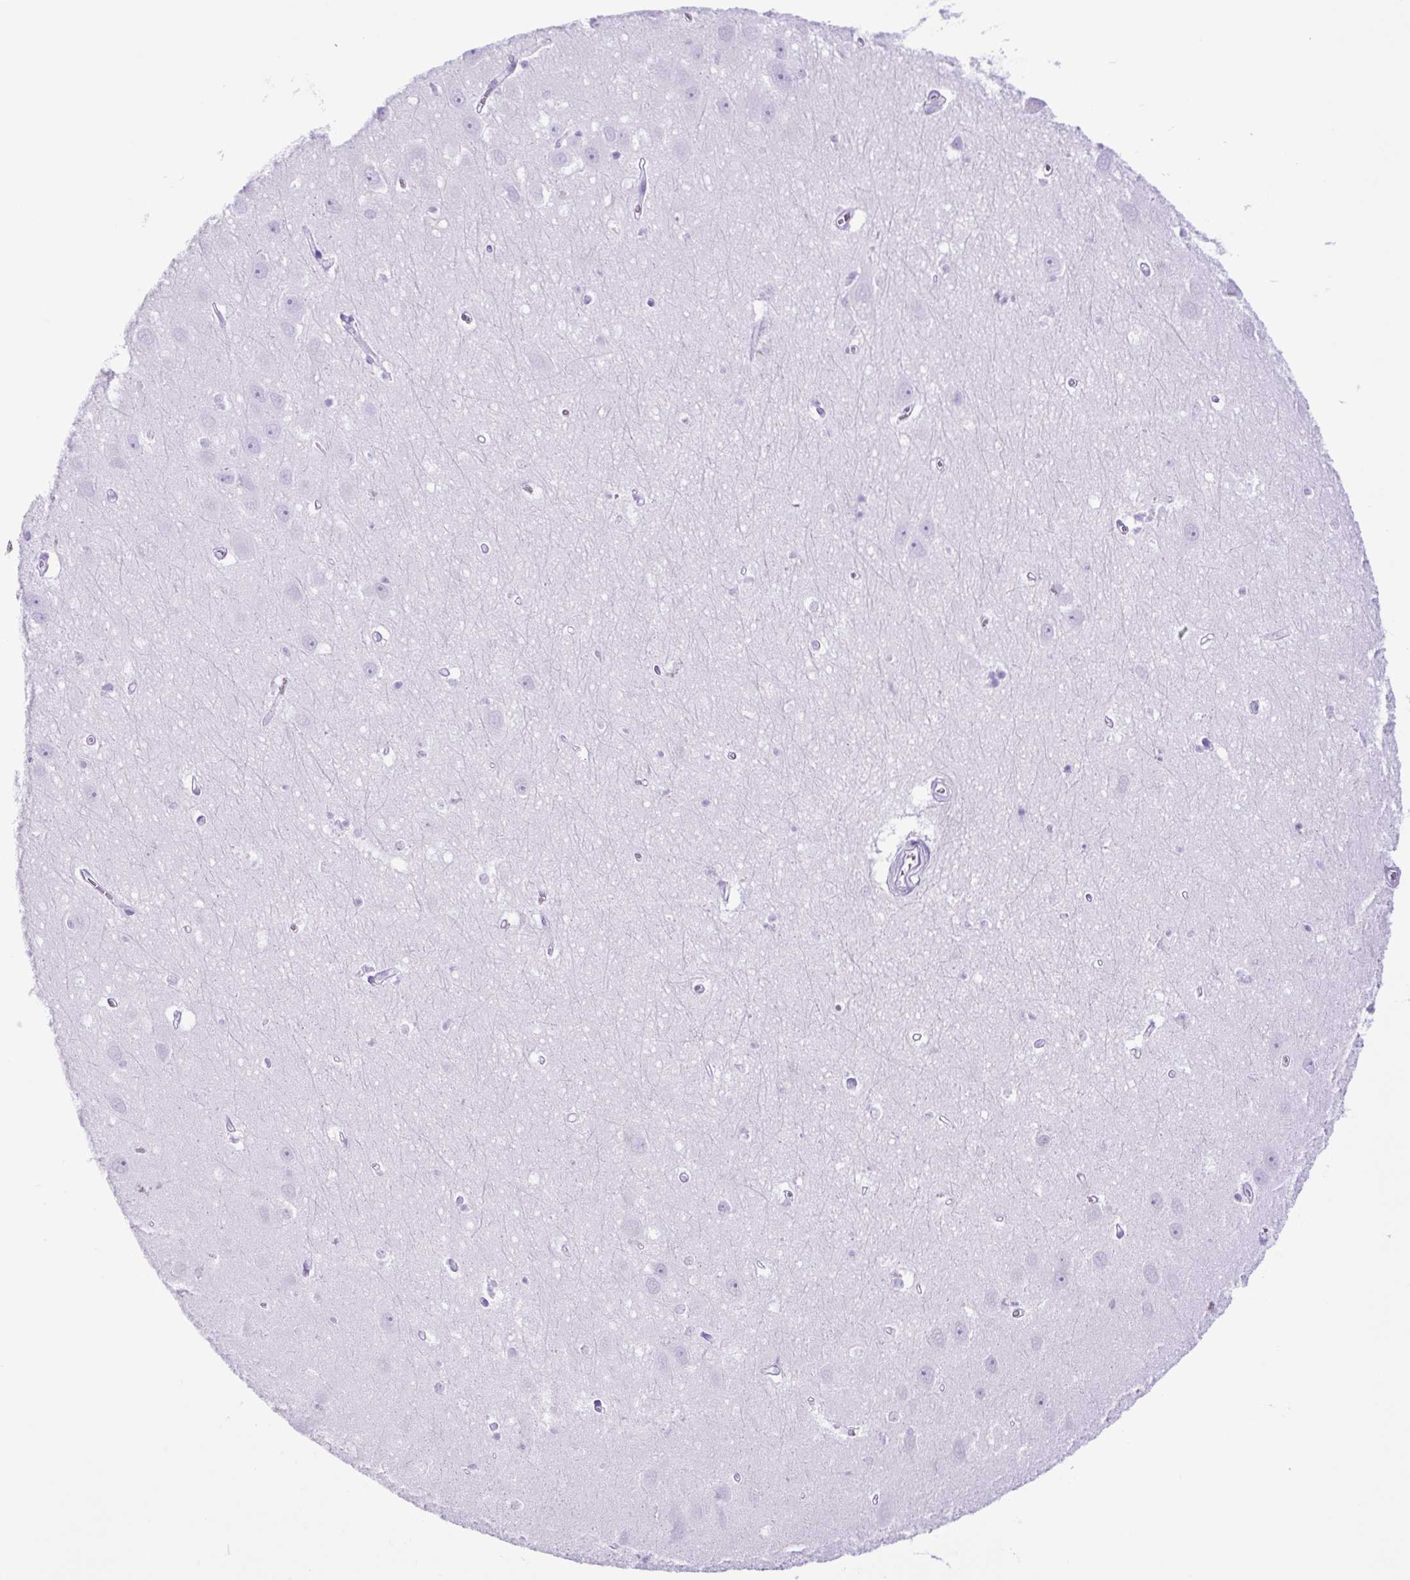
{"staining": {"intensity": "negative", "quantity": "none", "location": "none"}, "tissue": "hippocampus", "cell_type": "Glial cells", "image_type": "normal", "snomed": [{"axis": "morphology", "description": "Normal tissue, NOS"}, {"axis": "topography", "description": "Hippocampus"}], "caption": "Glial cells show no significant protein expression in normal hippocampus. (DAB IHC visualized using brightfield microscopy, high magnification).", "gene": "KPNA1", "patient": {"sex": "female", "age": 64}}